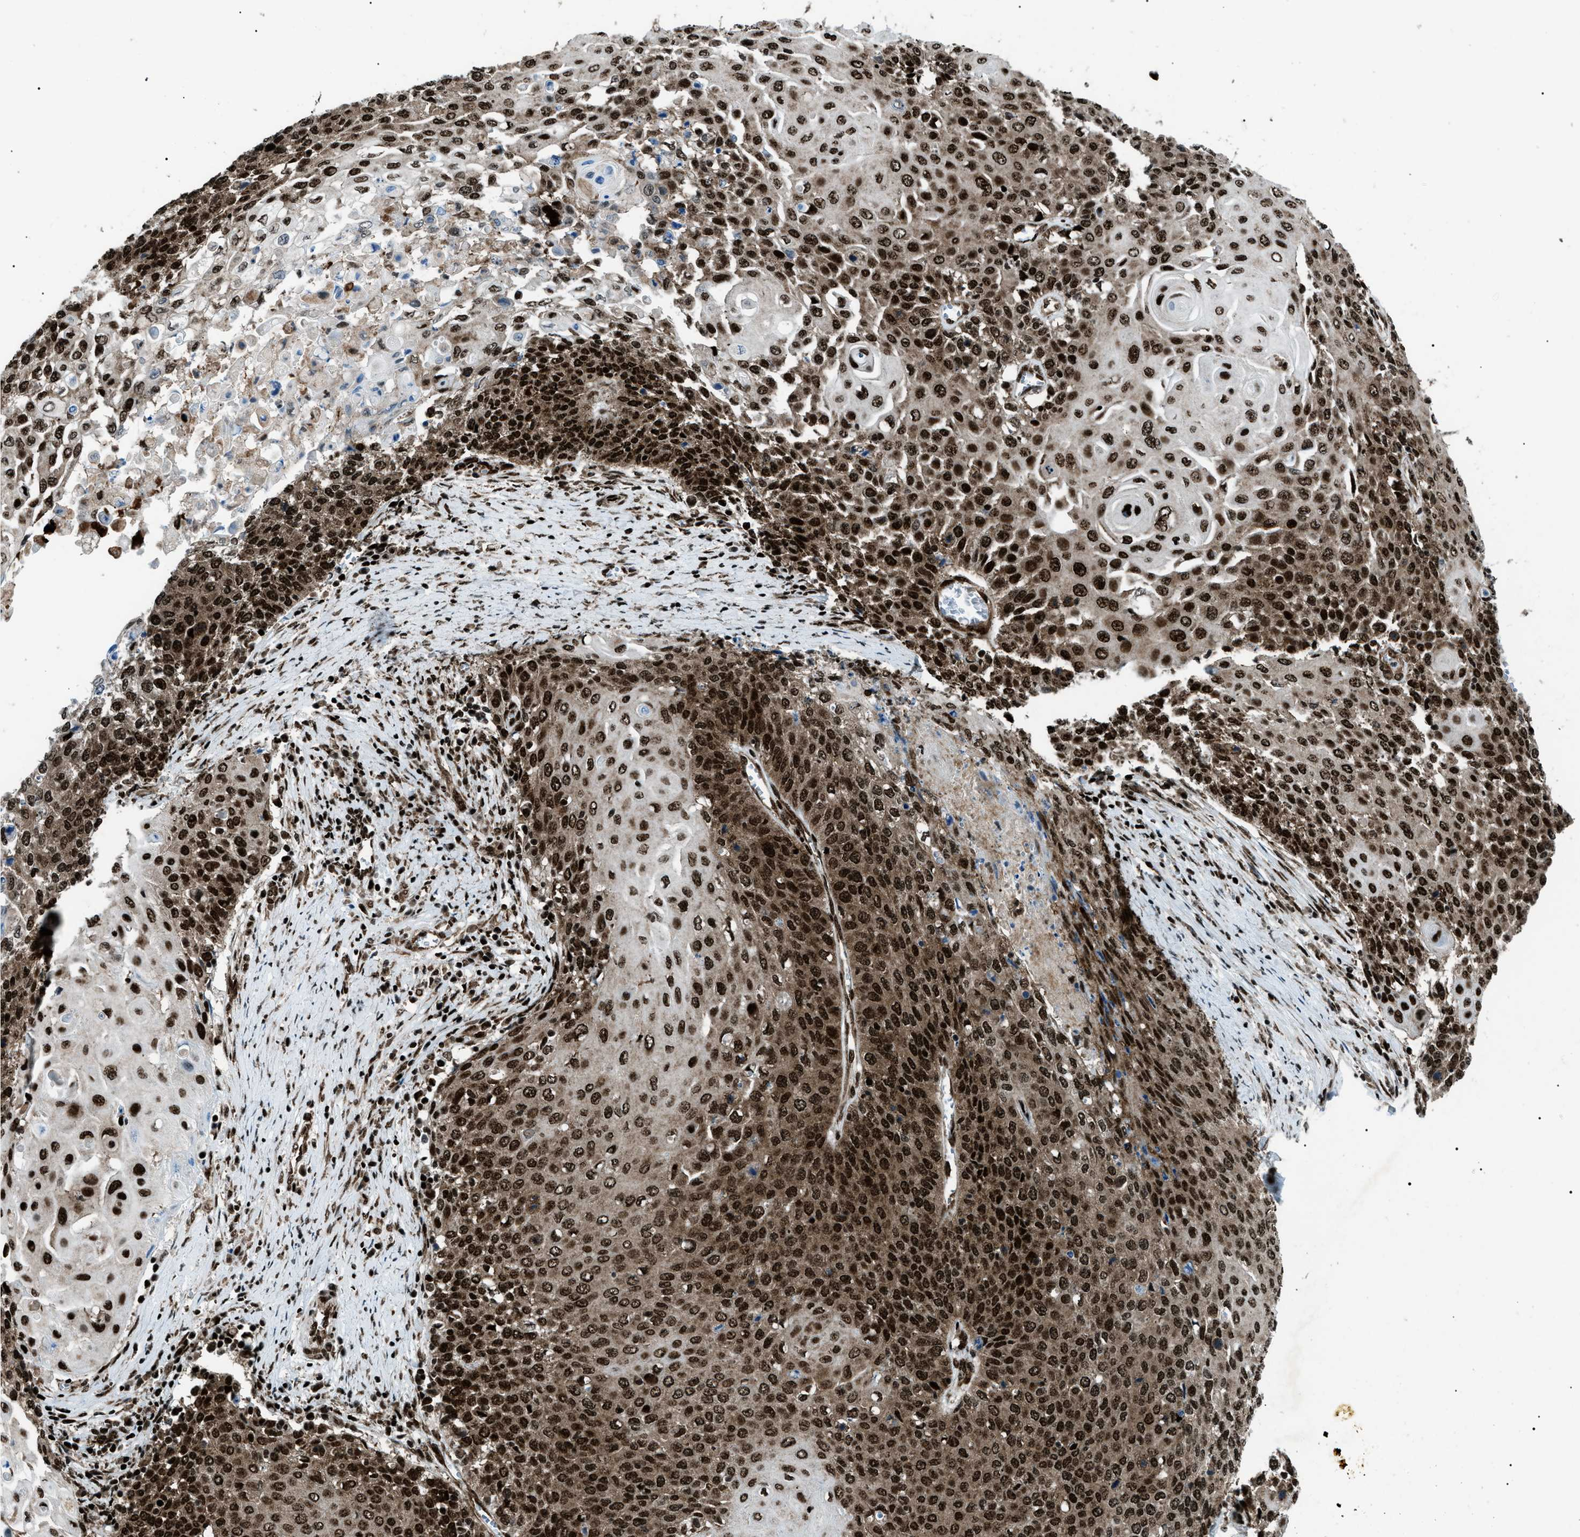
{"staining": {"intensity": "strong", "quantity": ">75%", "location": "cytoplasmic/membranous,nuclear"}, "tissue": "cervical cancer", "cell_type": "Tumor cells", "image_type": "cancer", "snomed": [{"axis": "morphology", "description": "Squamous cell carcinoma, NOS"}, {"axis": "topography", "description": "Cervix"}], "caption": "DAB (3,3'-diaminobenzidine) immunohistochemical staining of human cervical cancer (squamous cell carcinoma) shows strong cytoplasmic/membranous and nuclear protein staining in about >75% of tumor cells. The protein of interest is stained brown, and the nuclei are stained in blue (DAB (3,3'-diaminobenzidine) IHC with brightfield microscopy, high magnification).", "gene": "HNRNPK", "patient": {"sex": "female", "age": 39}}